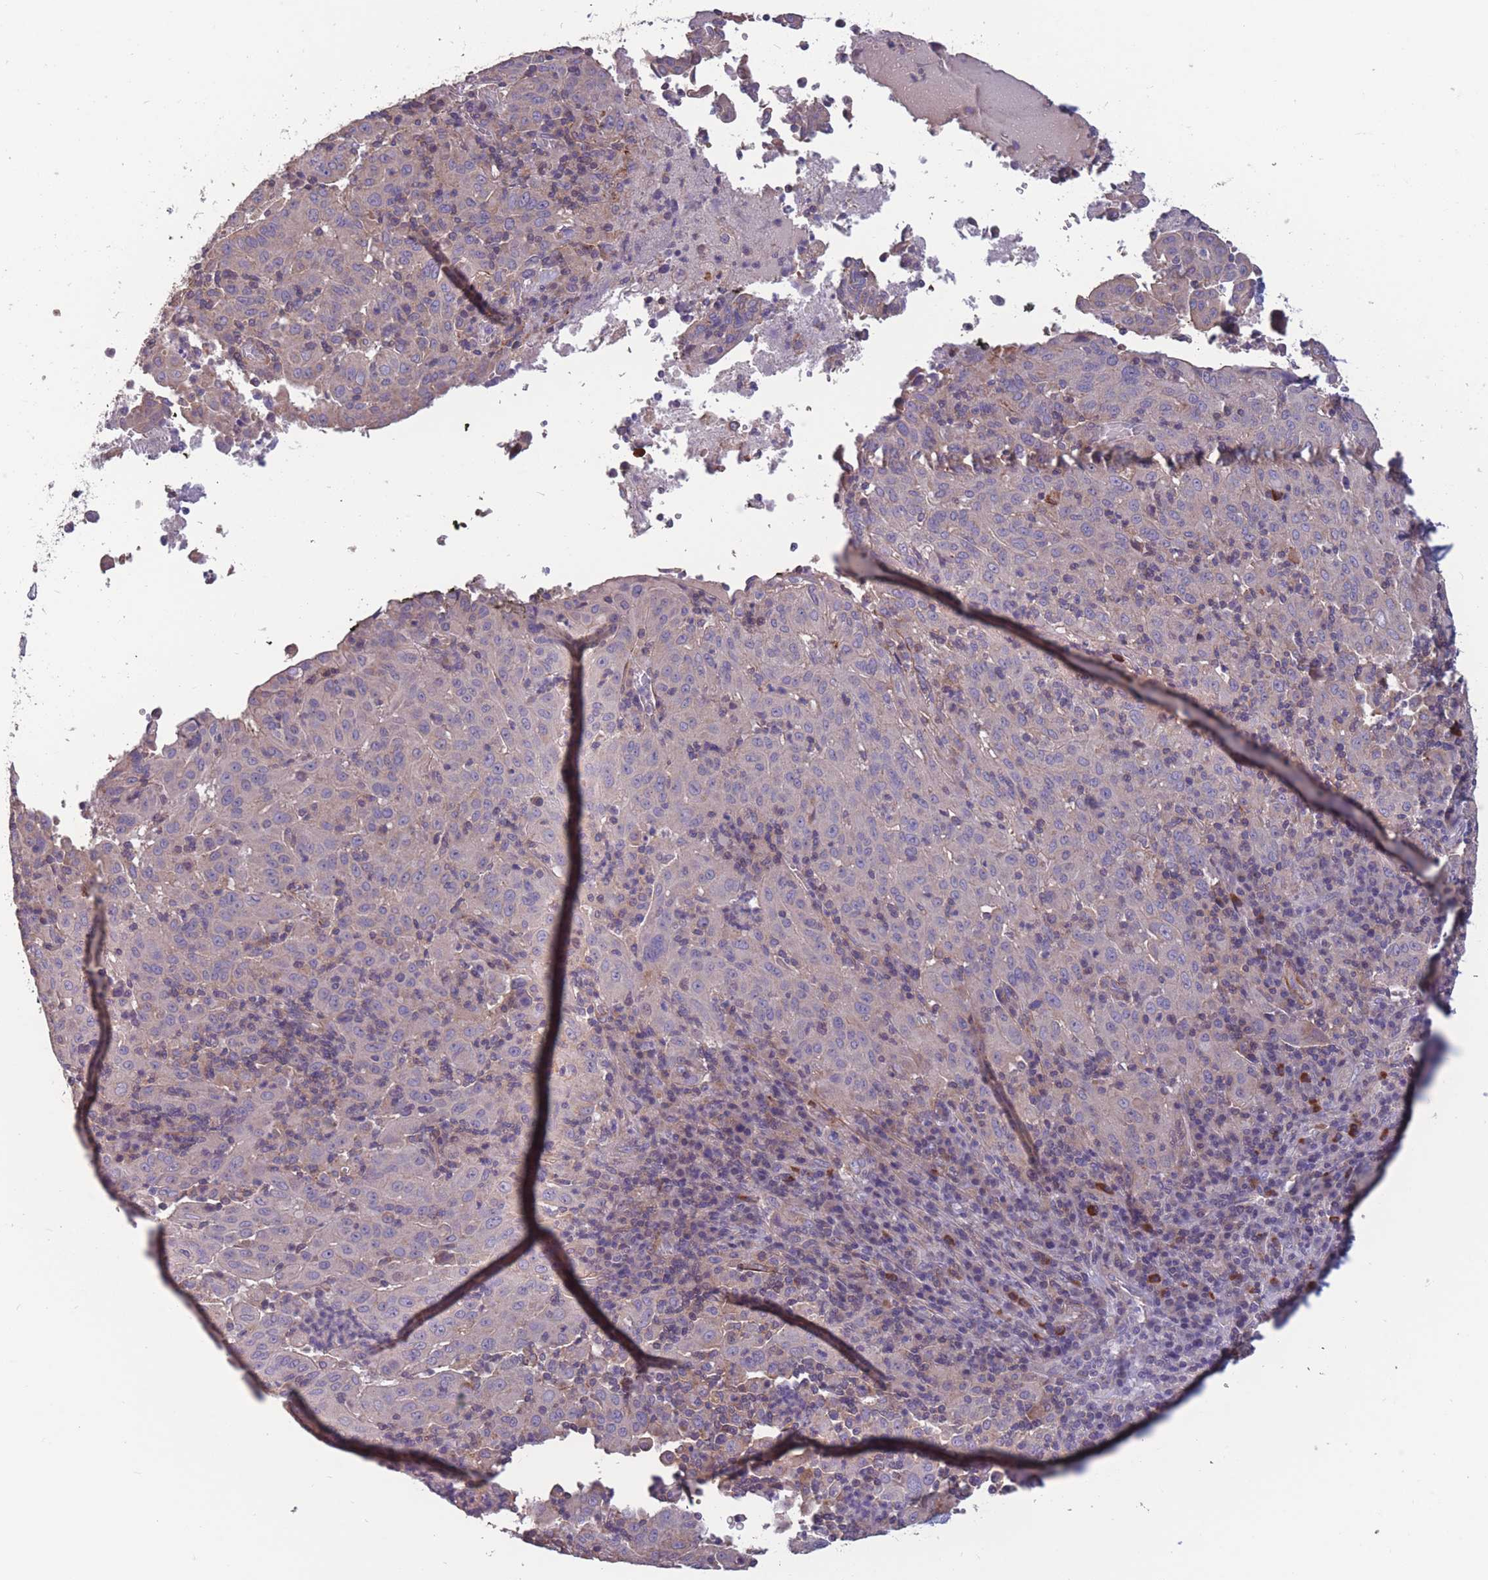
{"staining": {"intensity": "weak", "quantity": "<25%", "location": "cytoplasmic/membranous"}, "tissue": "pancreatic cancer", "cell_type": "Tumor cells", "image_type": "cancer", "snomed": [{"axis": "morphology", "description": "Adenocarcinoma, NOS"}, {"axis": "topography", "description": "Pancreas"}], "caption": "This is a micrograph of immunohistochemistry staining of pancreatic cancer, which shows no staining in tumor cells.", "gene": "TOMM40L", "patient": {"sex": "male", "age": 63}}